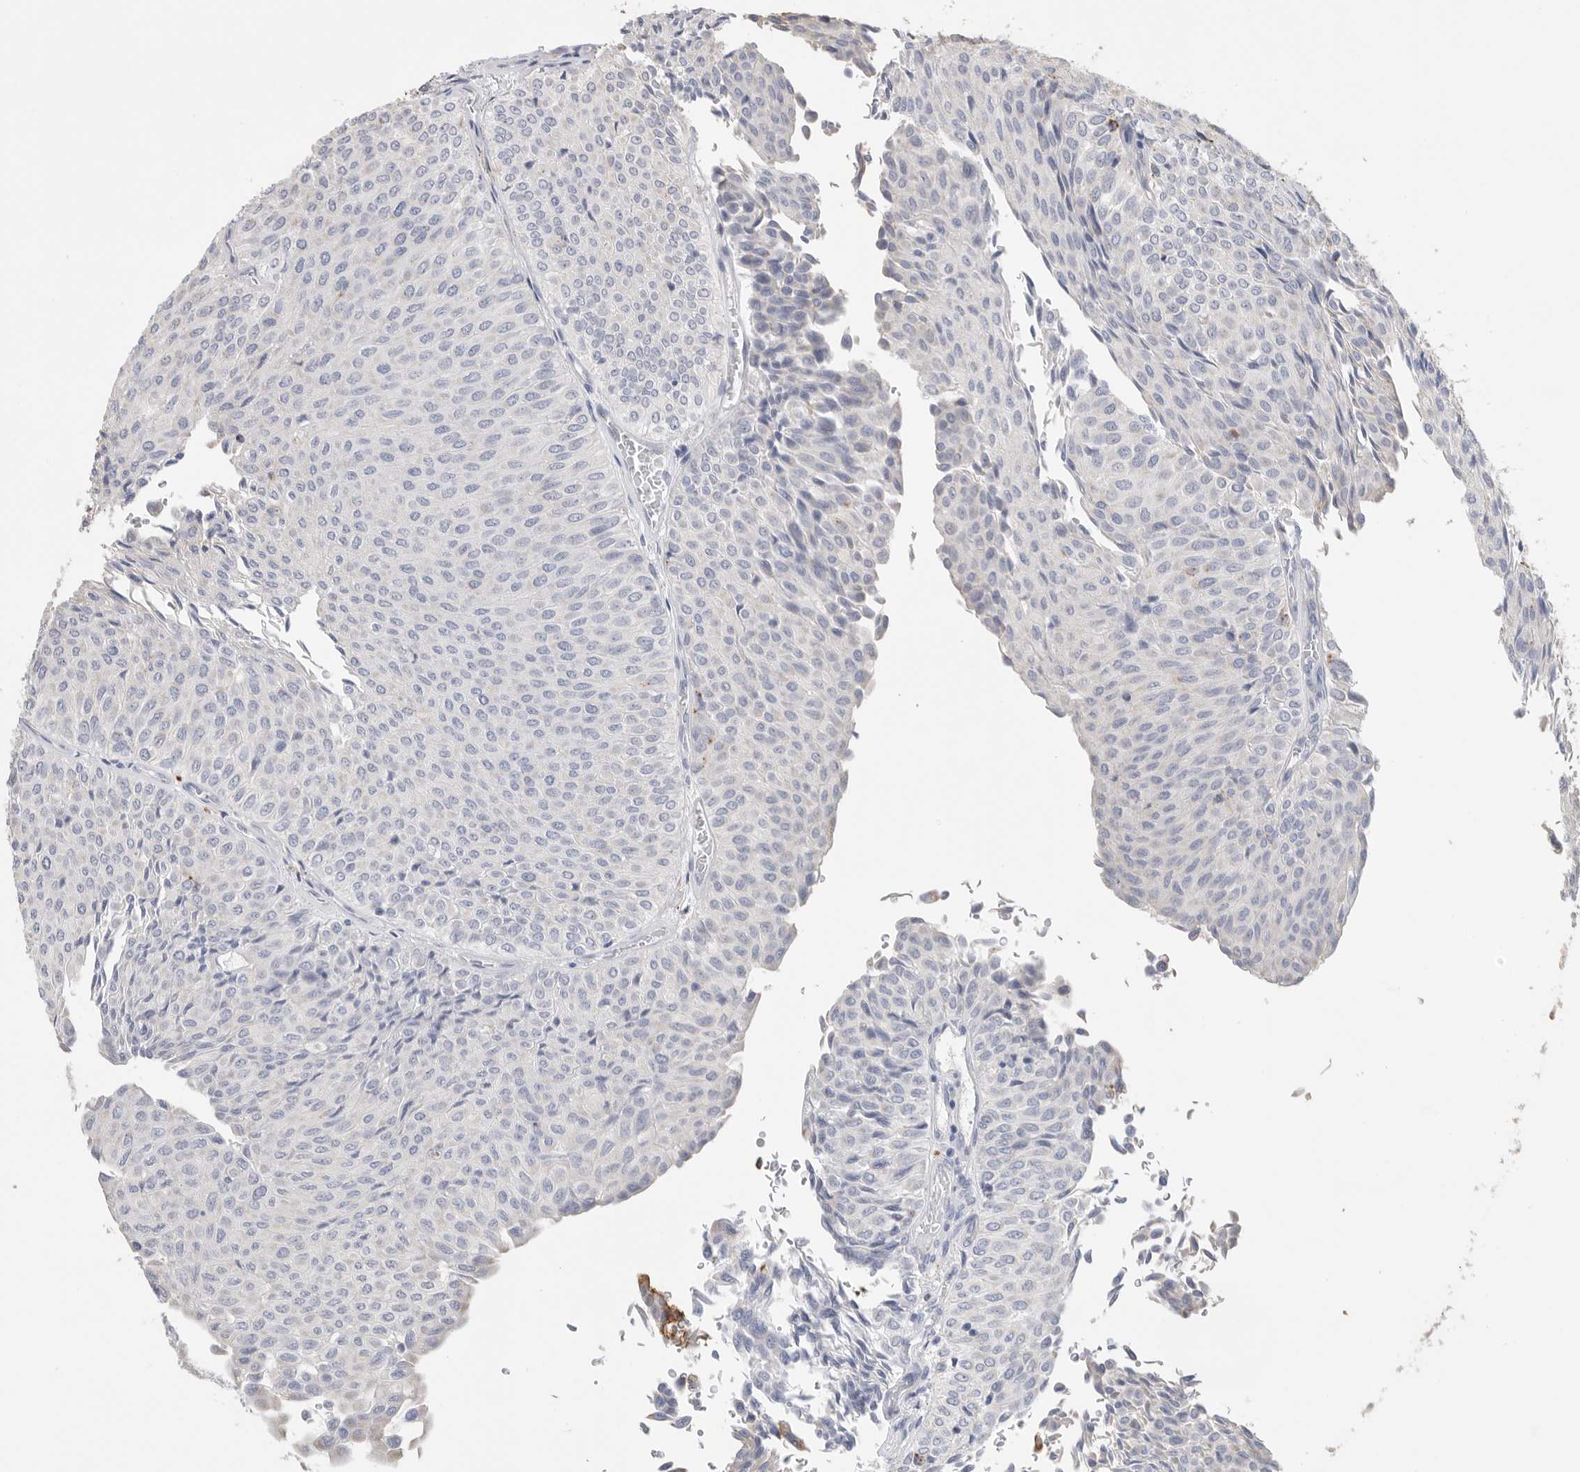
{"staining": {"intensity": "negative", "quantity": "none", "location": "none"}, "tissue": "urothelial cancer", "cell_type": "Tumor cells", "image_type": "cancer", "snomed": [{"axis": "morphology", "description": "Urothelial carcinoma, Low grade"}, {"axis": "topography", "description": "Urinary bladder"}], "caption": "Immunohistochemistry (IHC) micrograph of human low-grade urothelial carcinoma stained for a protein (brown), which shows no positivity in tumor cells.", "gene": "GGH", "patient": {"sex": "male", "age": 78}}